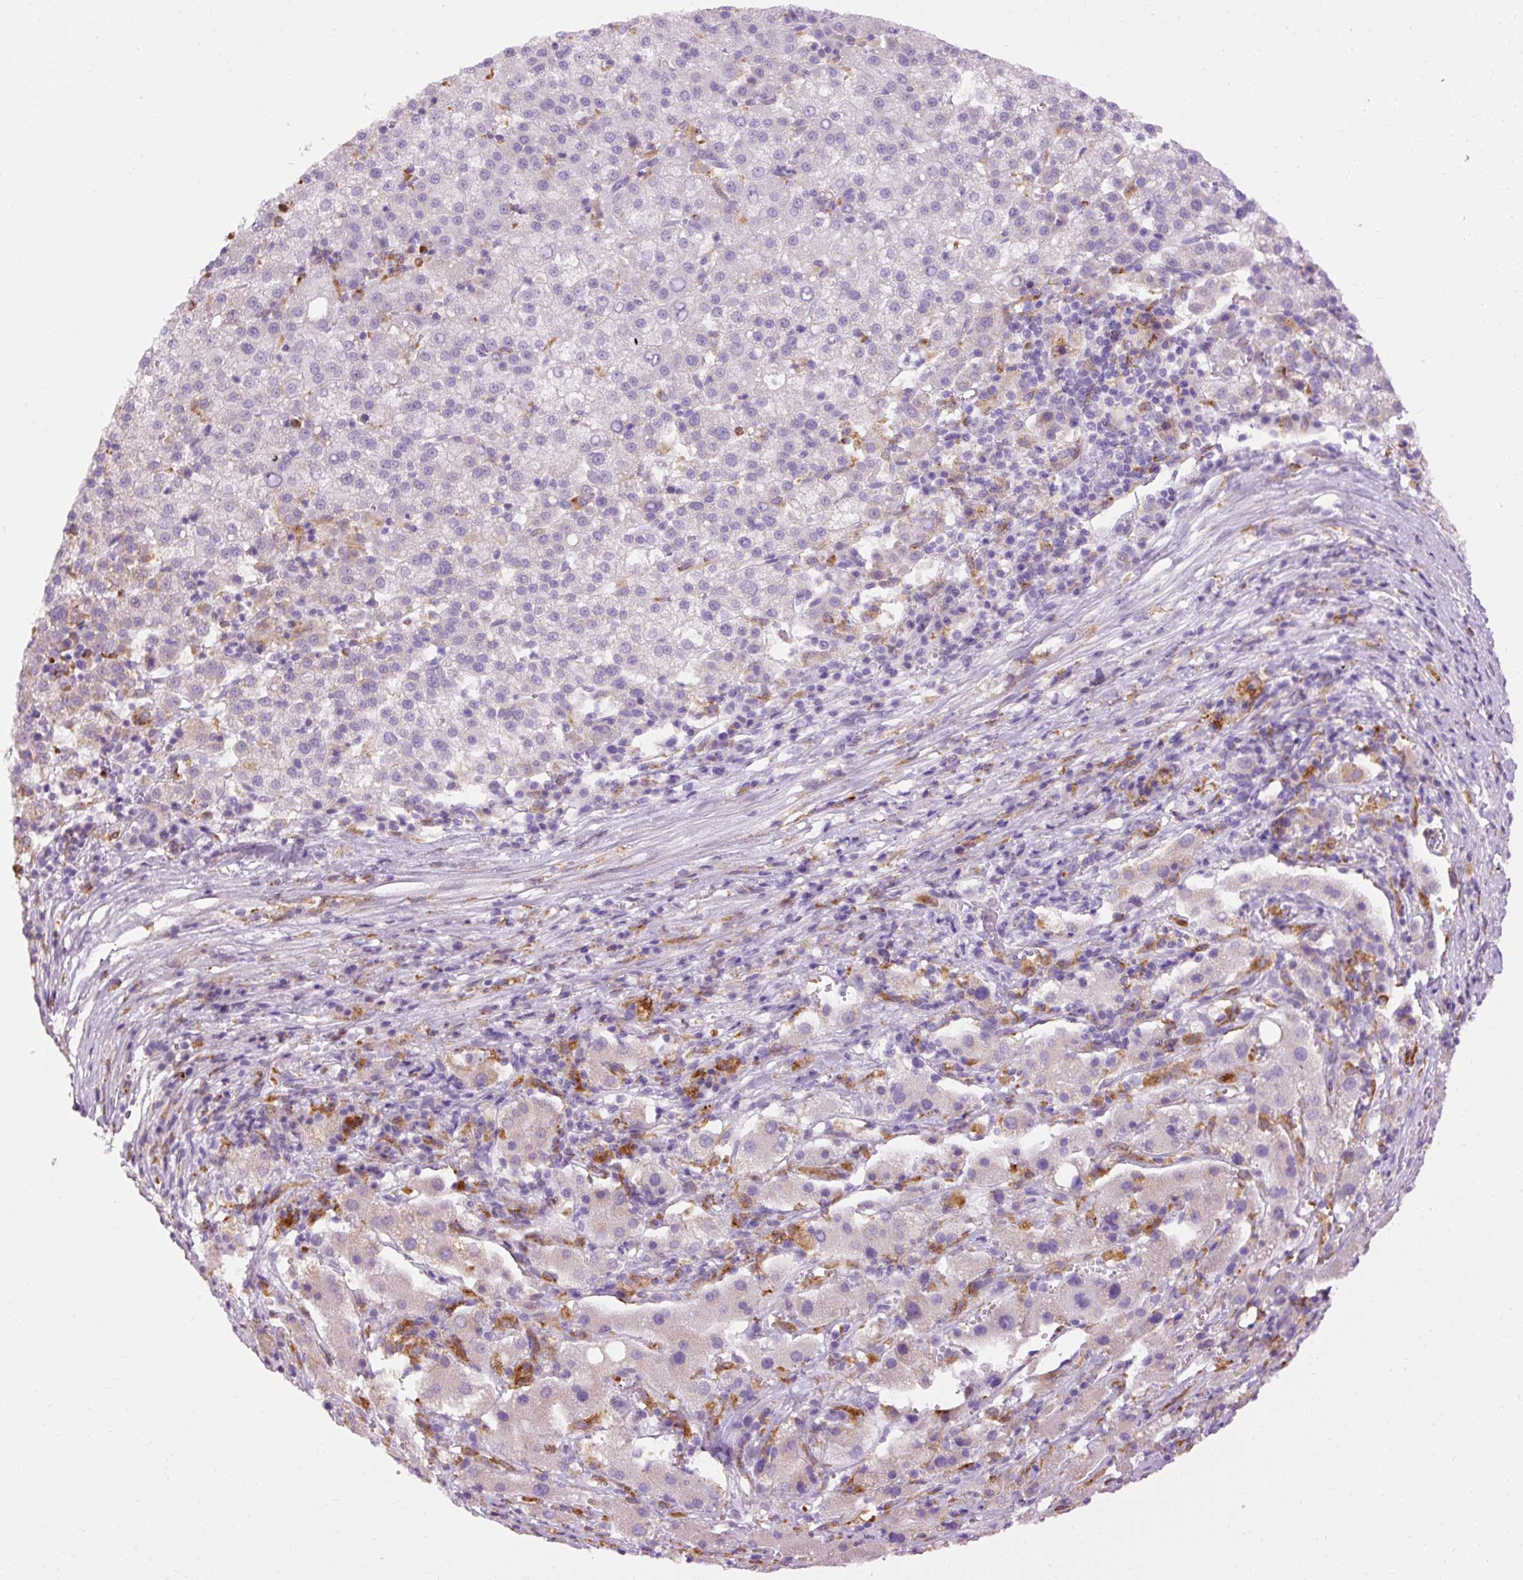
{"staining": {"intensity": "negative", "quantity": "none", "location": "none"}, "tissue": "liver cancer", "cell_type": "Tumor cells", "image_type": "cancer", "snomed": [{"axis": "morphology", "description": "Carcinoma, Hepatocellular, NOS"}, {"axis": "topography", "description": "Liver"}], "caption": "The photomicrograph demonstrates no staining of tumor cells in liver hepatocellular carcinoma. The staining is performed using DAB (3,3'-diaminobenzidine) brown chromogen with nuclei counter-stained in using hematoxylin.", "gene": "LY86", "patient": {"sex": "female", "age": 58}}